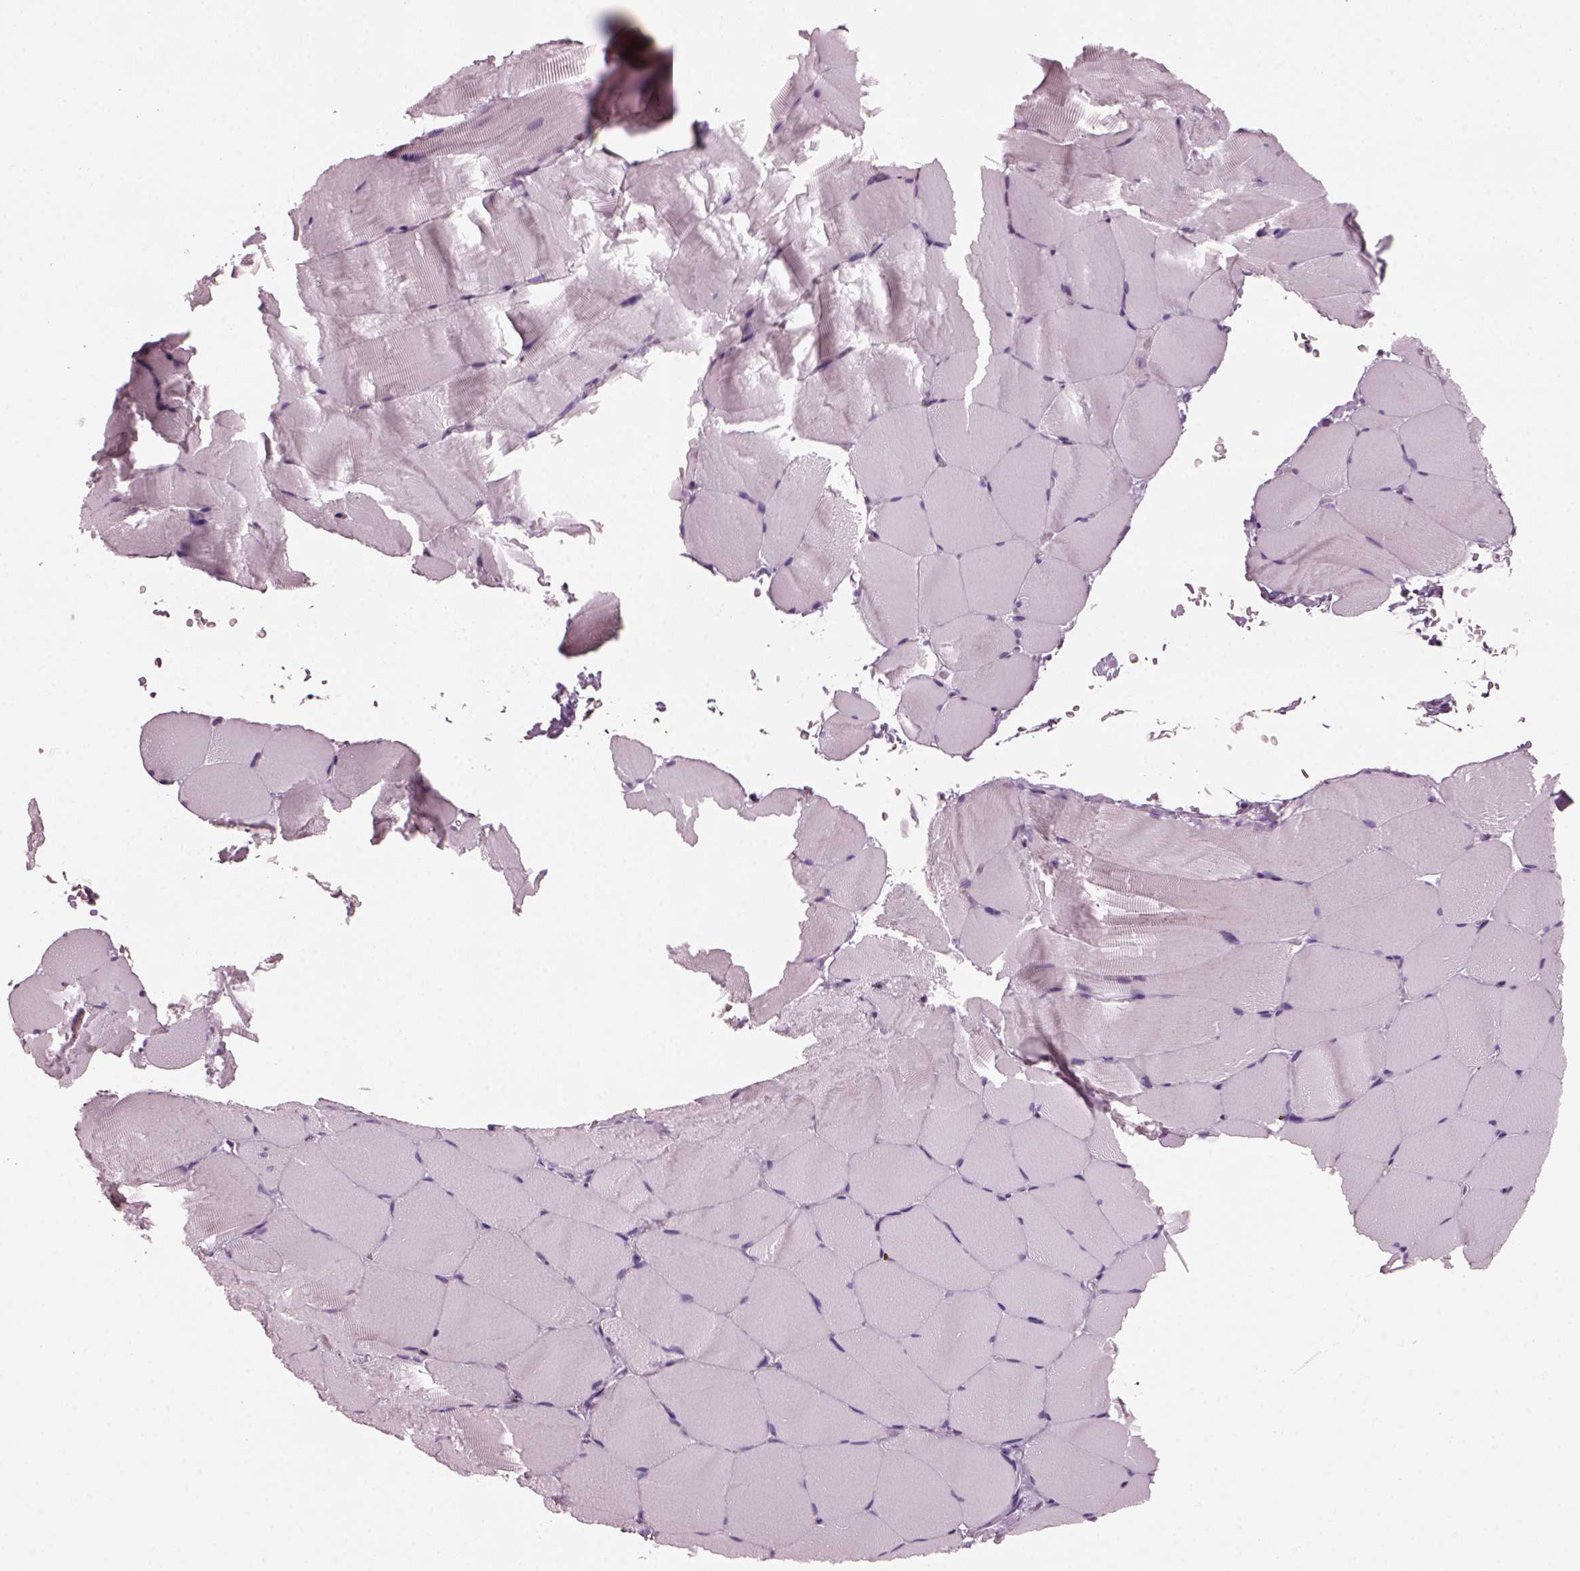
{"staining": {"intensity": "negative", "quantity": "none", "location": "none"}, "tissue": "skeletal muscle", "cell_type": "Myocytes", "image_type": "normal", "snomed": [{"axis": "morphology", "description": "Normal tissue, NOS"}, {"axis": "topography", "description": "Skeletal muscle"}], "caption": "IHC of unremarkable human skeletal muscle displays no positivity in myocytes.", "gene": "PRR9", "patient": {"sex": "female", "age": 37}}